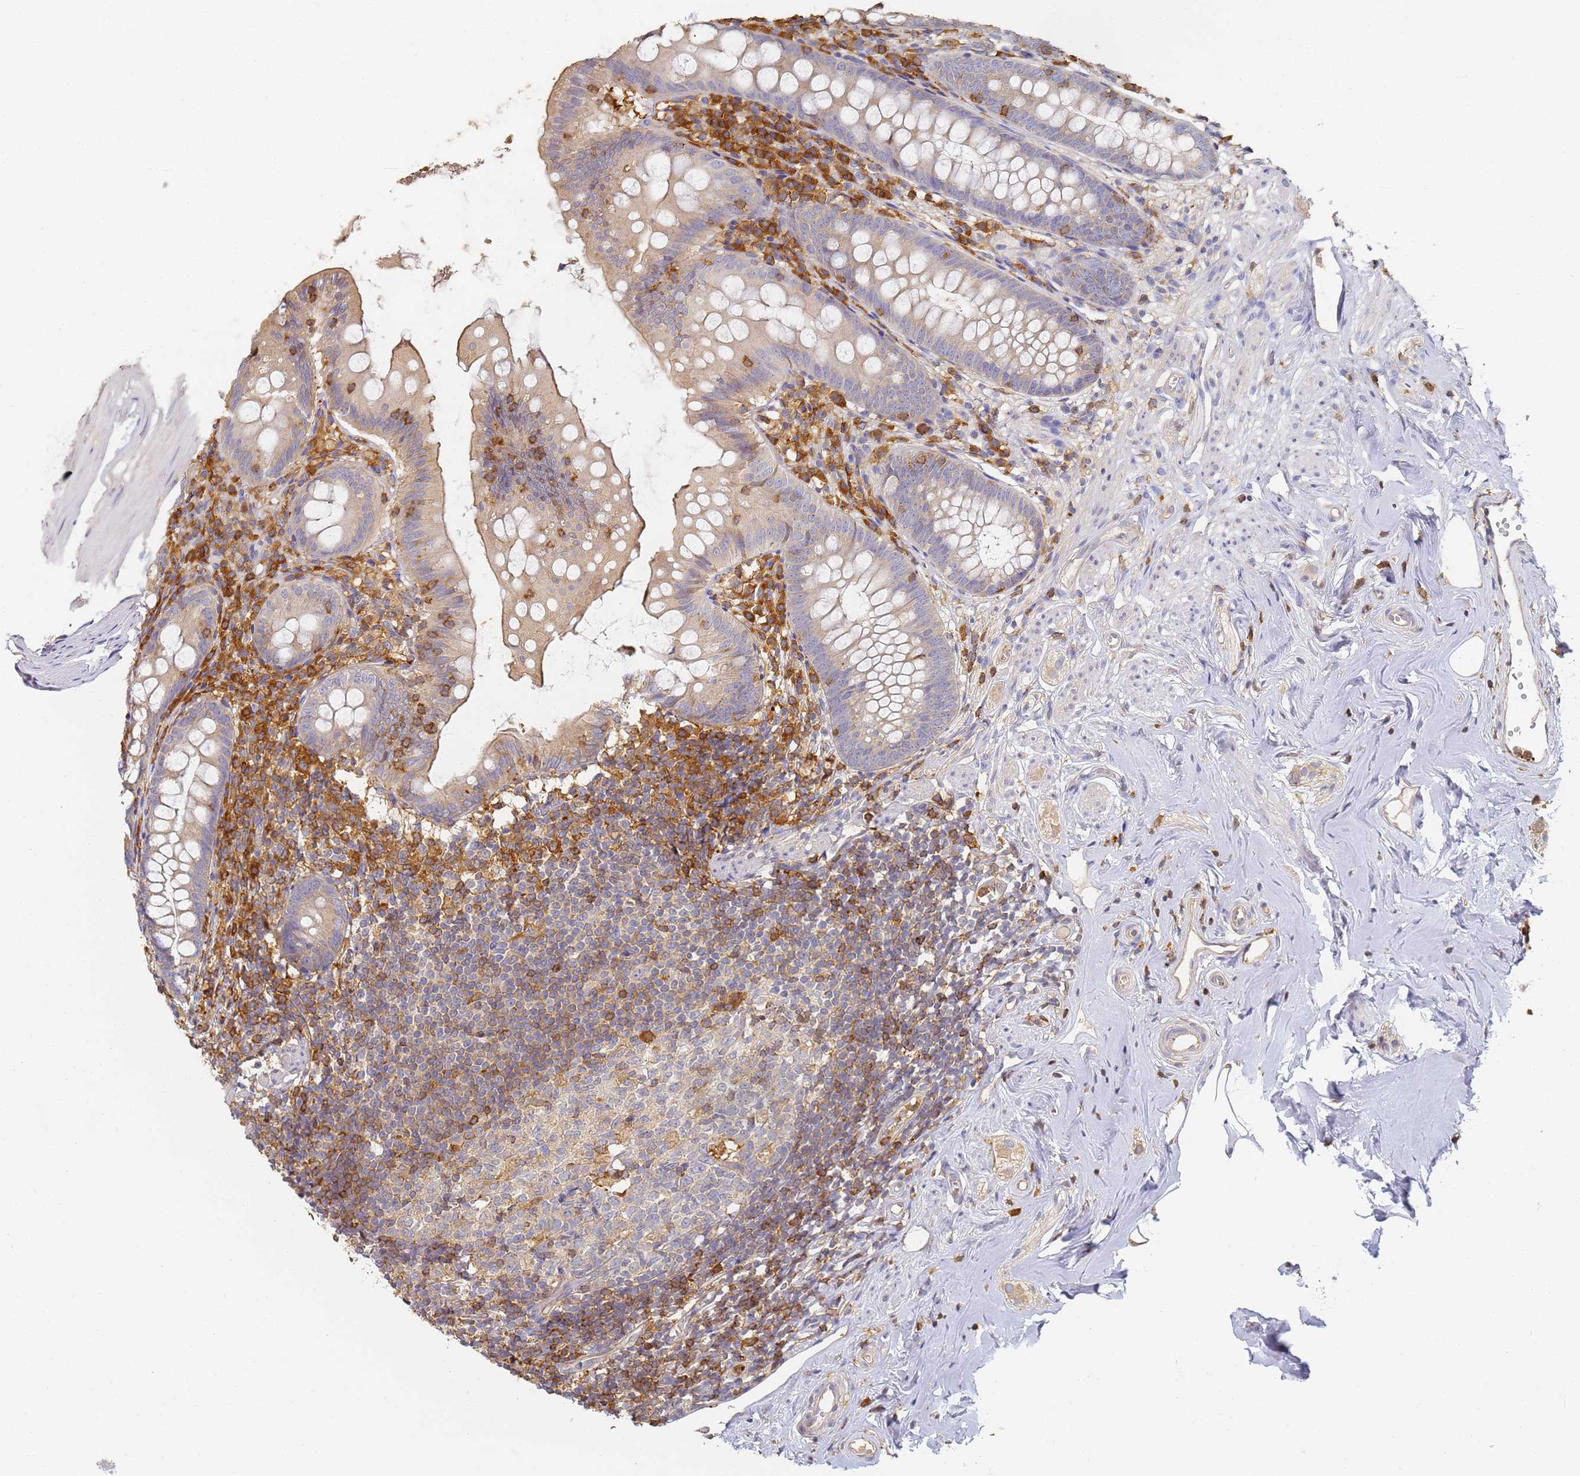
{"staining": {"intensity": "weak", "quantity": "<25%", "location": "cytoplasmic/membranous"}, "tissue": "appendix", "cell_type": "Glandular cells", "image_type": "normal", "snomed": [{"axis": "morphology", "description": "Normal tissue, NOS"}, {"axis": "topography", "description": "Appendix"}], "caption": "Immunohistochemistry (IHC) histopathology image of unremarkable appendix: appendix stained with DAB (3,3'-diaminobenzidine) displays no significant protein positivity in glandular cells.", "gene": "BIN2", "patient": {"sex": "female", "age": 51}}